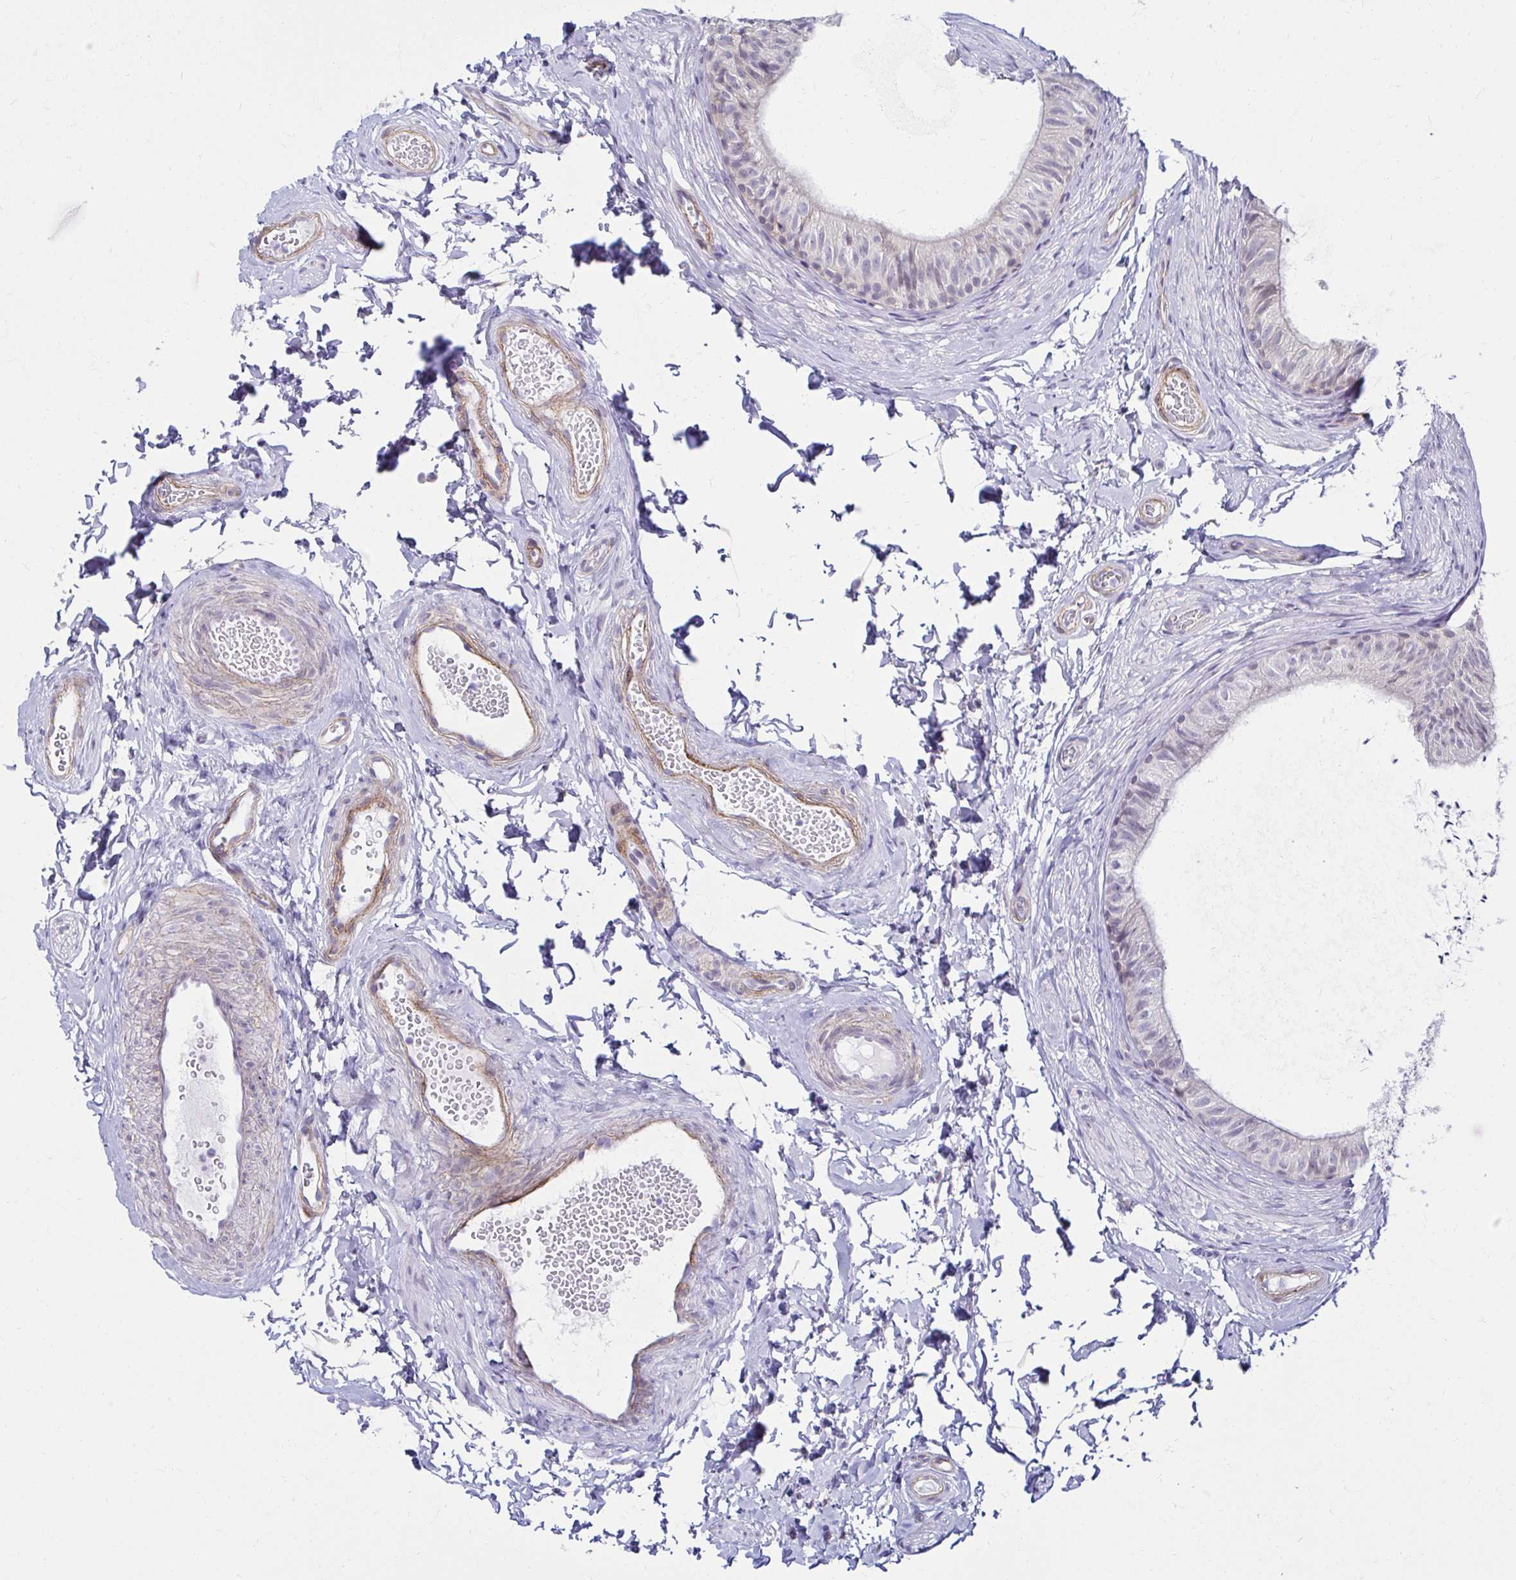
{"staining": {"intensity": "negative", "quantity": "none", "location": "none"}, "tissue": "epididymis", "cell_type": "Glandular cells", "image_type": "normal", "snomed": [{"axis": "morphology", "description": "Normal tissue, NOS"}, {"axis": "topography", "description": "Epididymis, spermatic cord, NOS"}, {"axis": "topography", "description": "Epididymis"}, {"axis": "topography", "description": "Peripheral nerve tissue"}], "caption": "An image of human epididymis is negative for staining in glandular cells. Nuclei are stained in blue.", "gene": "ANKRD62", "patient": {"sex": "male", "age": 29}}